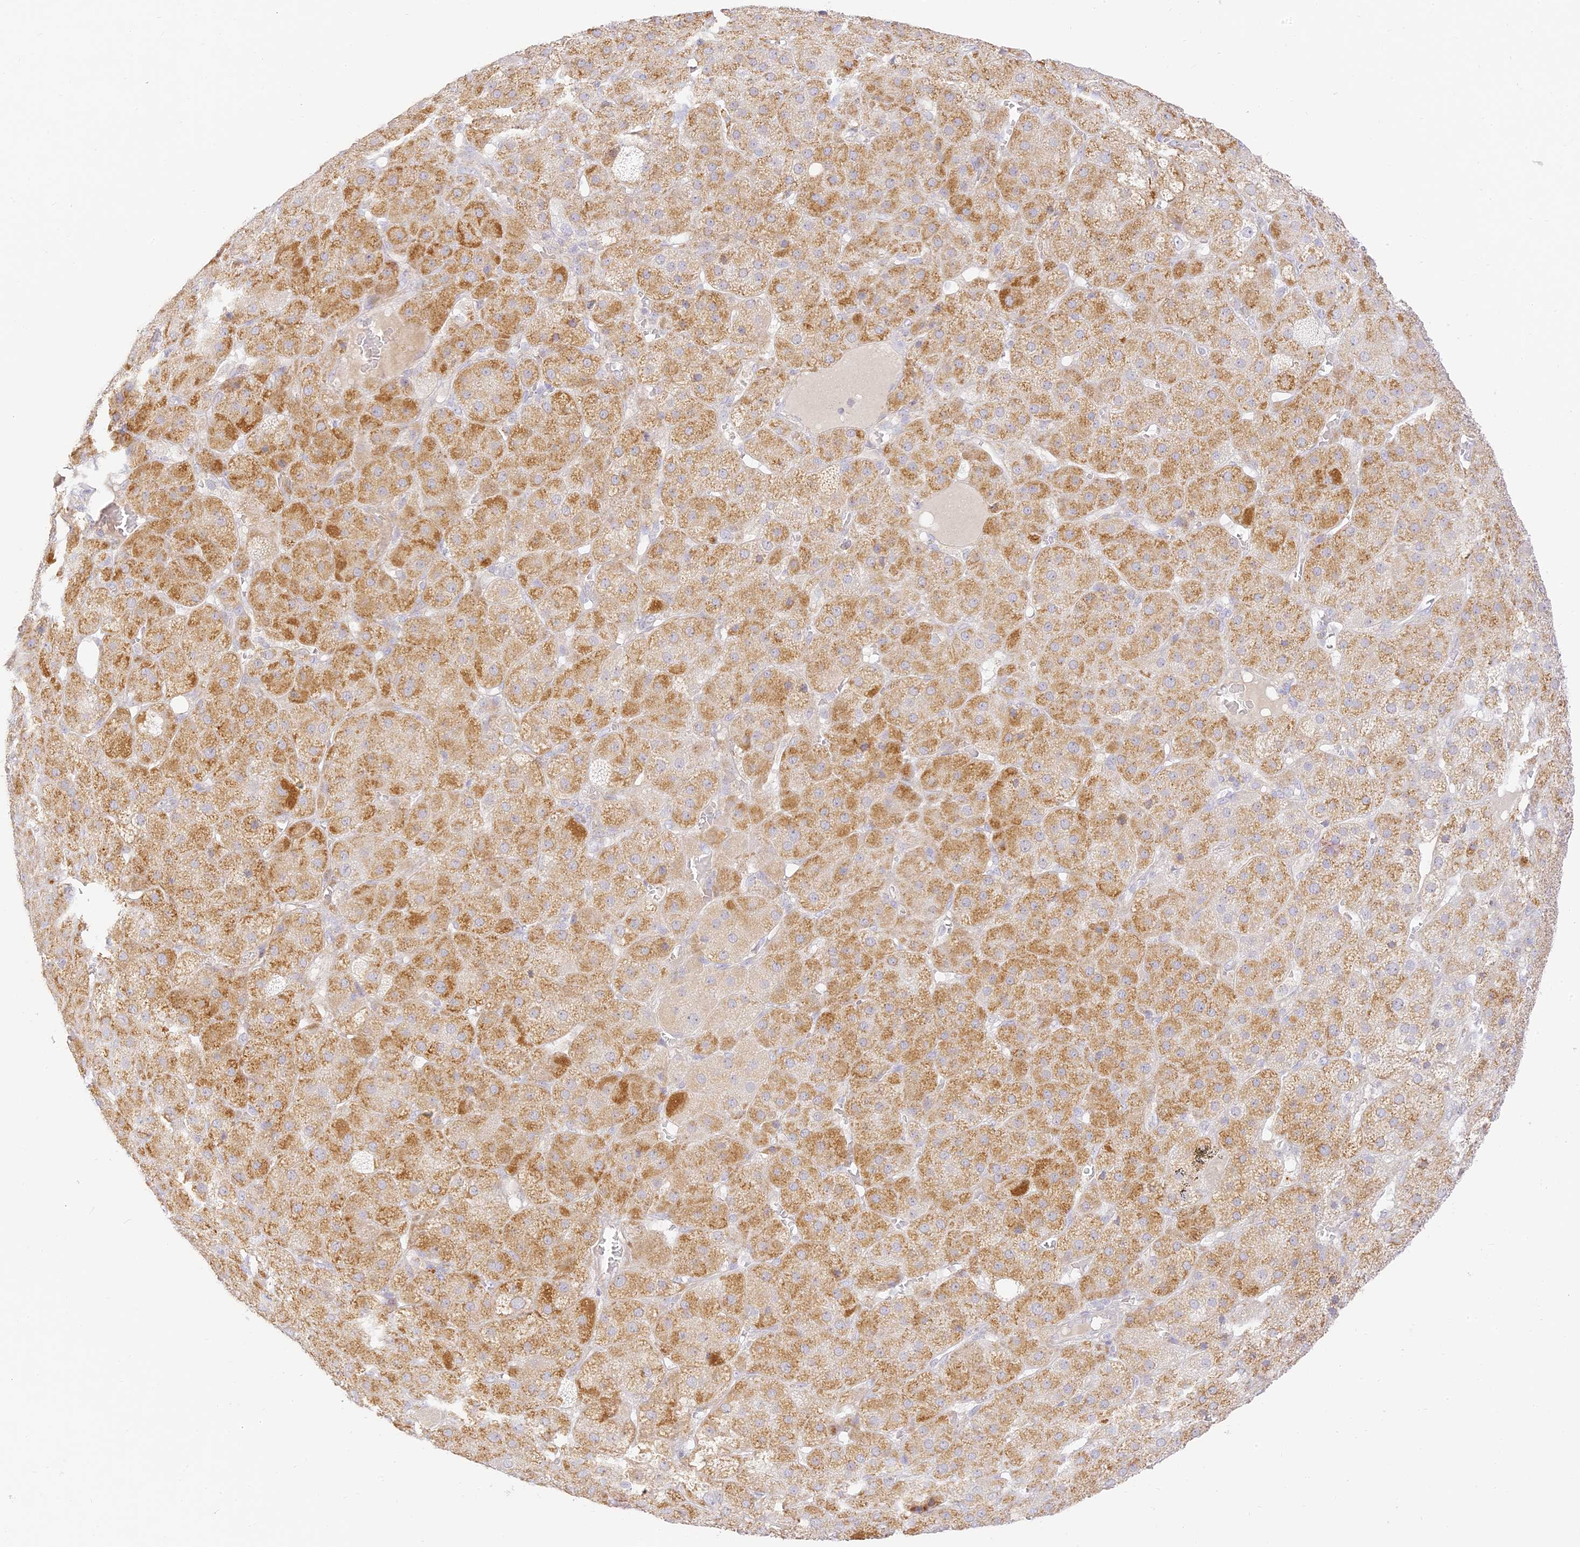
{"staining": {"intensity": "moderate", "quantity": "25%-75%", "location": "cytoplasmic/membranous"}, "tissue": "adrenal gland", "cell_type": "Glandular cells", "image_type": "normal", "snomed": [{"axis": "morphology", "description": "Normal tissue, NOS"}, {"axis": "topography", "description": "Adrenal gland"}], "caption": "IHC of unremarkable human adrenal gland demonstrates medium levels of moderate cytoplasmic/membranous positivity in approximately 25%-75% of glandular cells. The protein of interest is shown in brown color, while the nuclei are stained blue.", "gene": "LRRC15", "patient": {"sex": "female", "age": 57}}